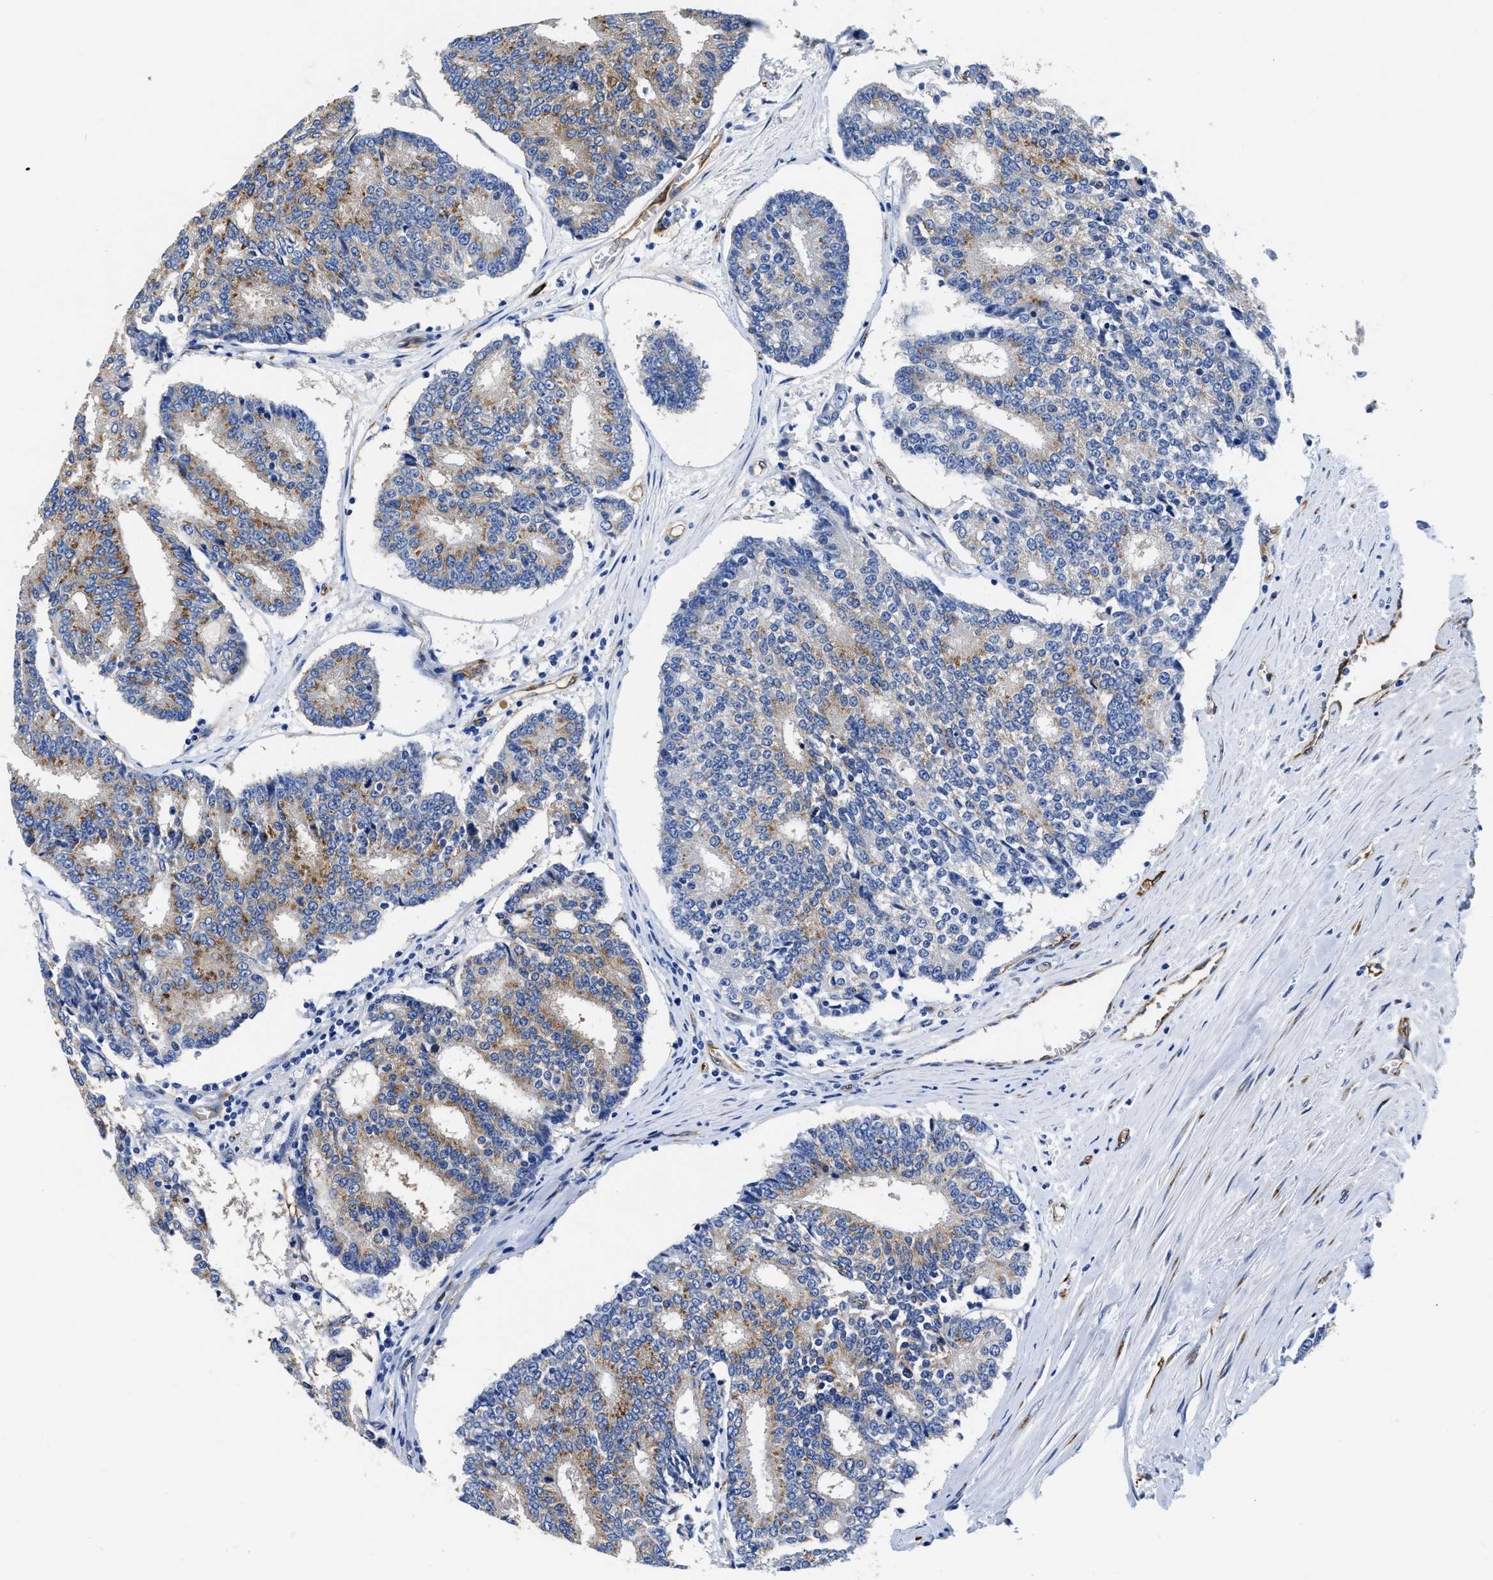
{"staining": {"intensity": "moderate", "quantity": "25%-75%", "location": "cytoplasmic/membranous"}, "tissue": "prostate cancer", "cell_type": "Tumor cells", "image_type": "cancer", "snomed": [{"axis": "morphology", "description": "Adenocarcinoma, High grade"}, {"axis": "topography", "description": "Prostate"}], "caption": "Immunohistochemistry (IHC) micrograph of neoplastic tissue: prostate cancer (high-grade adenocarcinoma) stained using IHC reveals medium levels of moderate protein expression localized specifically in the cytoplasmic/membranous of tumor cells, appearing as a cytoplasmic/membranous brown color.", "gene": "TVP23B", "patient": {"sex": "male", "age": 55}}